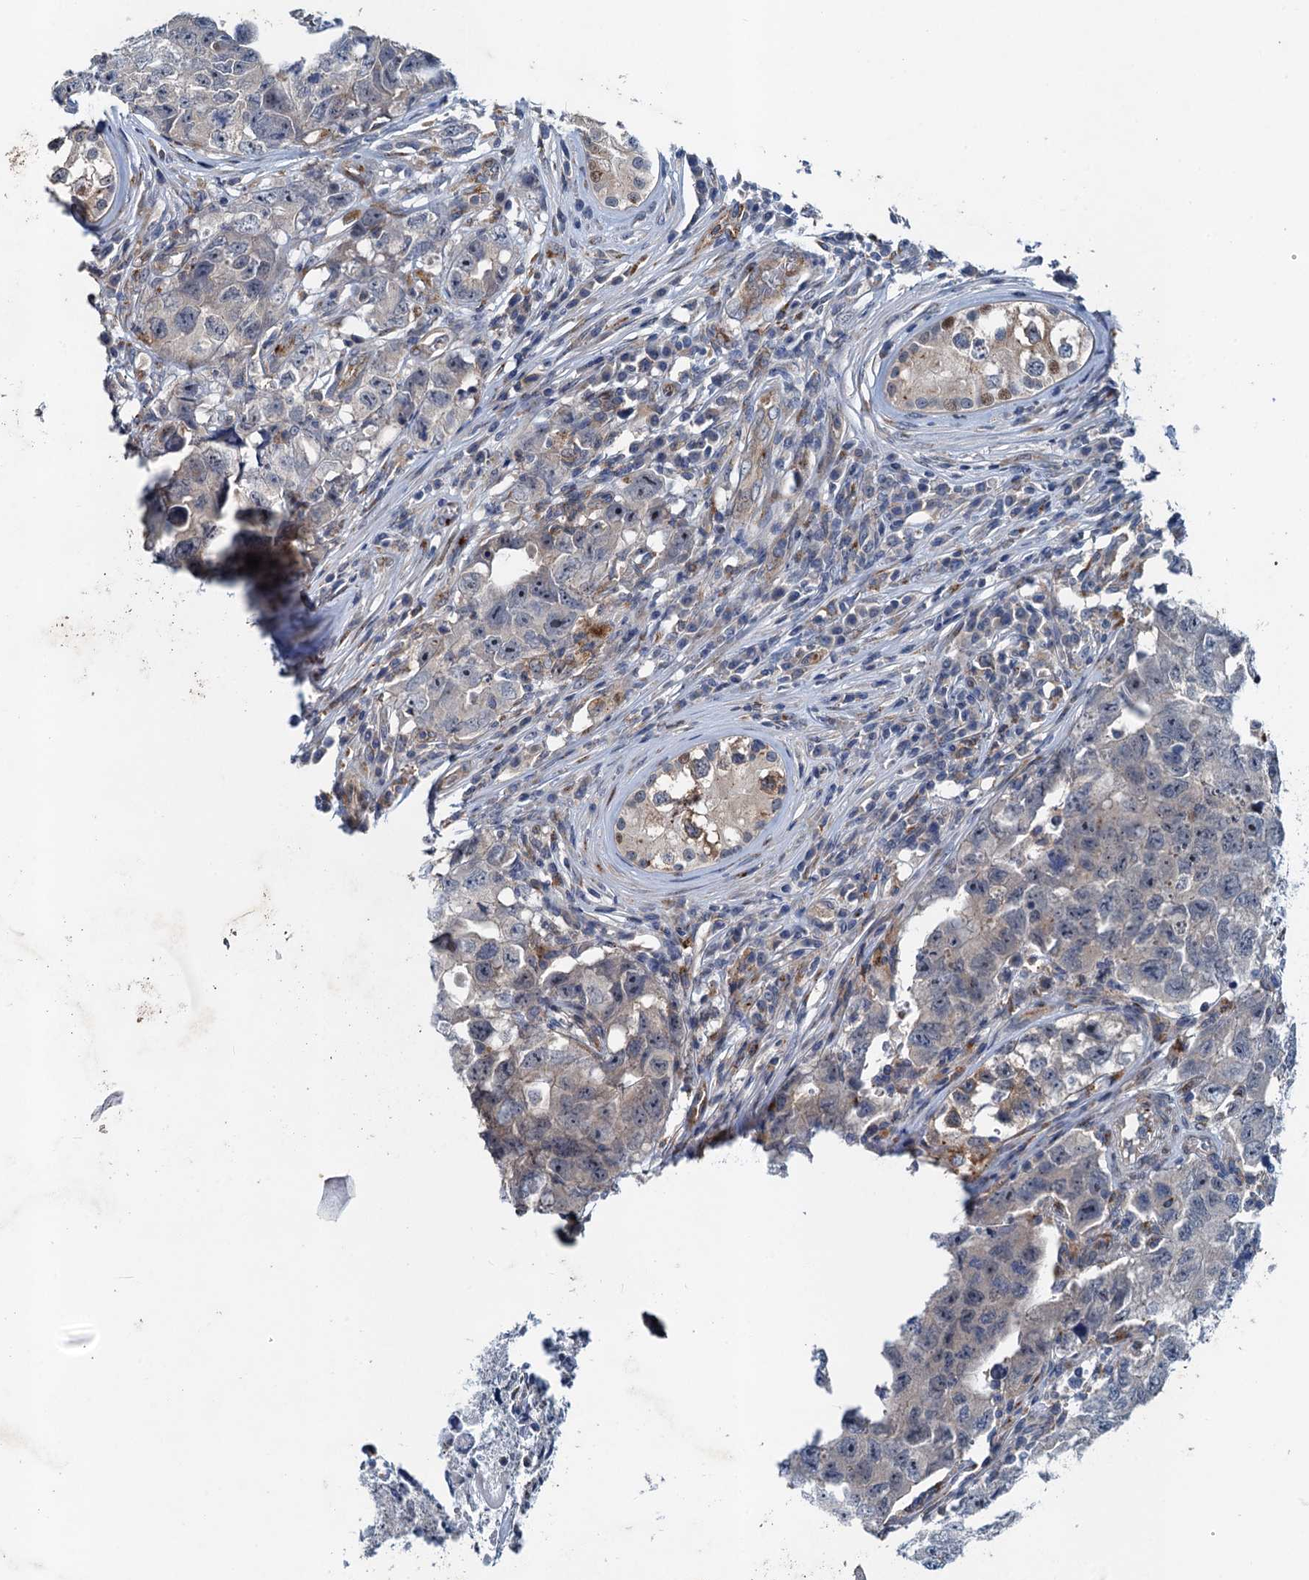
{"staining": {"intensity": "negative", "quantity": "none", "location": "none"}, "tissue": "testis cancer", "cell_type": "Tumor cells", "image_type": "cancer", "snomed": [{"axis": "morphology", "description": "Carcinoma, Embryonal, NOS"}, {"axis": "topography", "description": "Testis"}], "caption": "There is no significant expression in tumor cells of testis cancer (embryonal carcinoma).", "gene": "NBEA", "patient": {"sex": "male", "age": 17}}